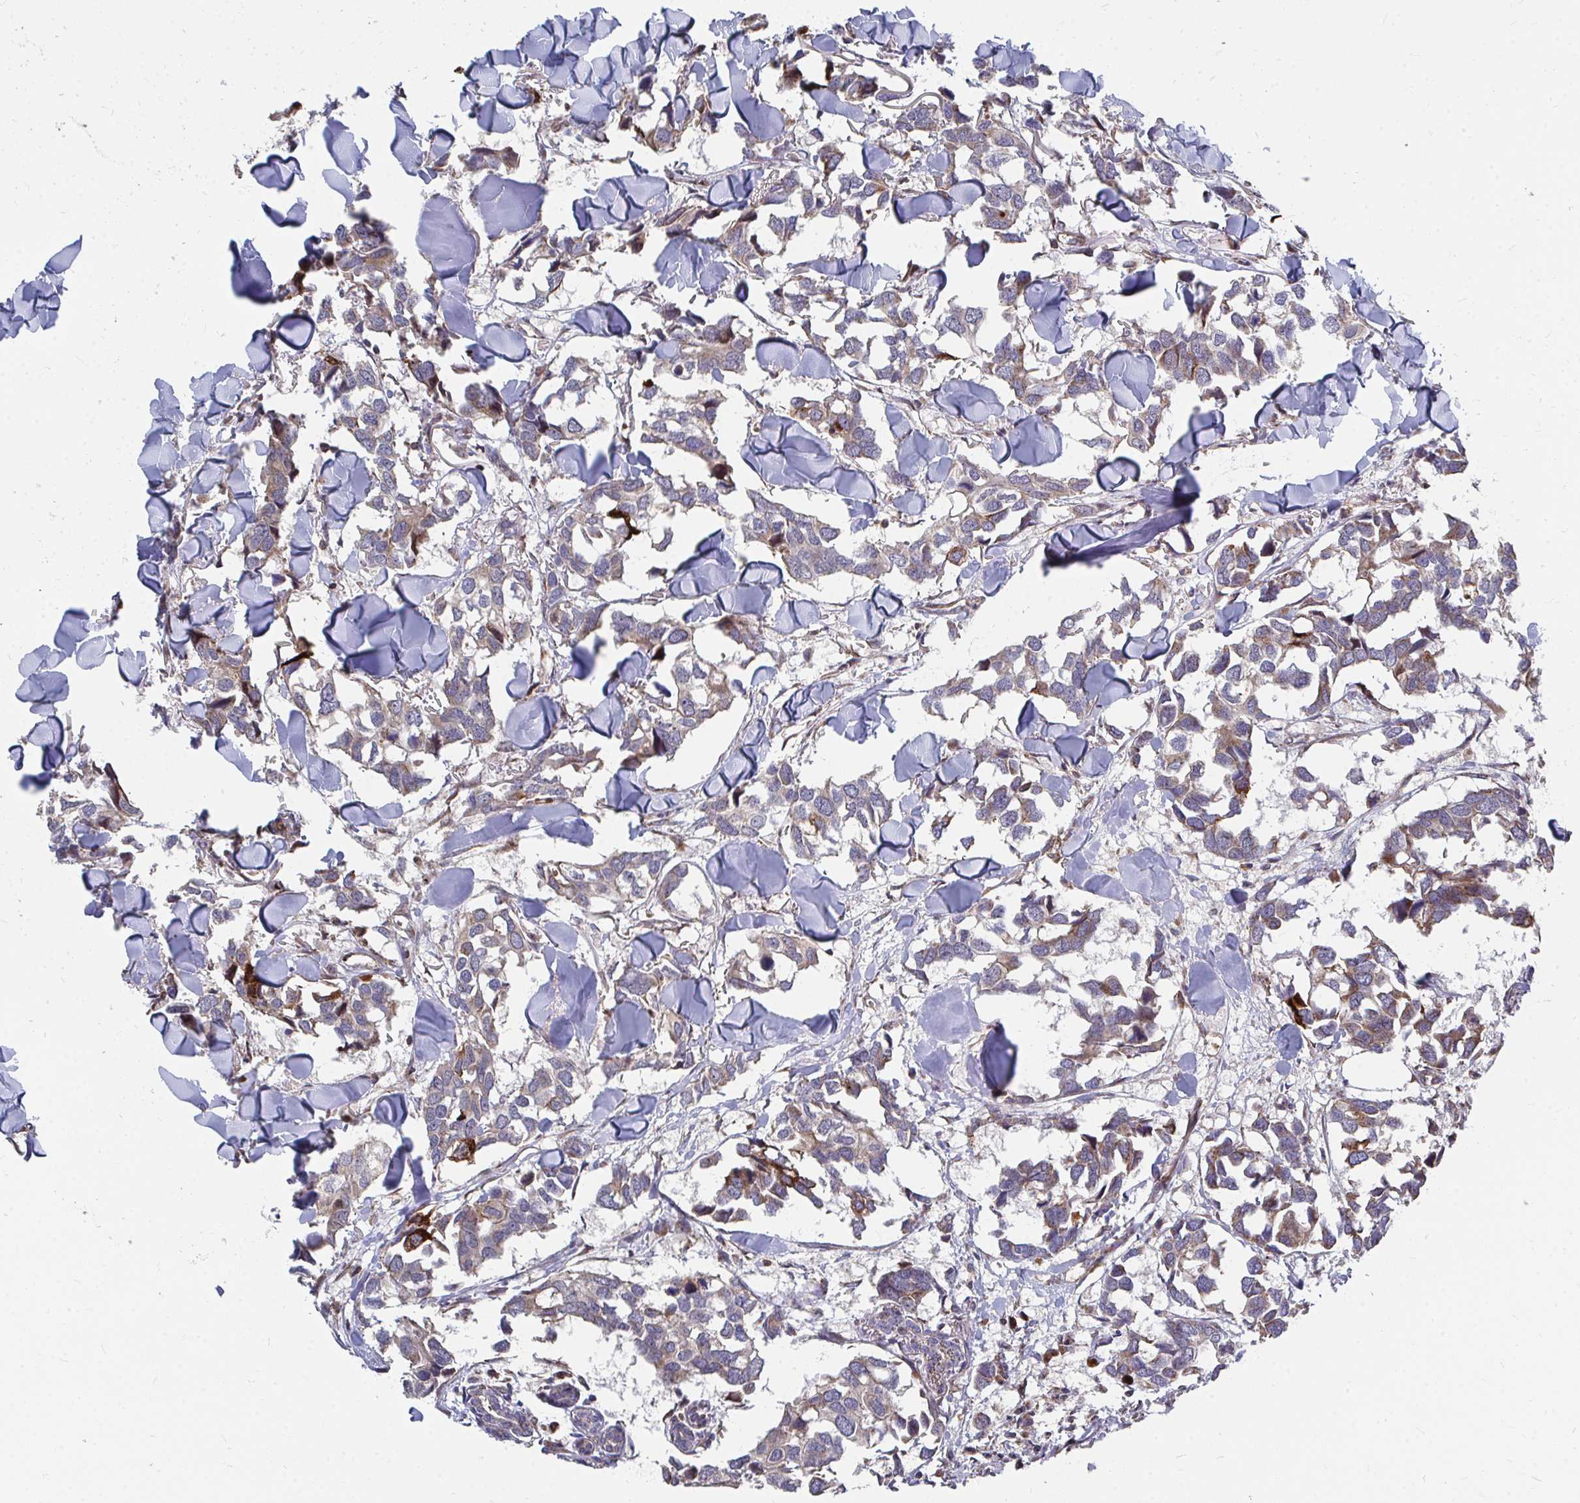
{"staining": {"intensity": "moderate", "quantity": "25%-75%", "location": "cytoplasmic/membranous"}, "tissue": "breast cancer", "cell_type": "Tumor cells", "image_type": "cancer", "snomed": [{"axis": "morphology", "description": "Duct carcinoma"}, {"axis": "topography", "description": "Breast"}], "caption": "This is a histology image of immunohistochemistry (IHC) staining of breast cancer, which shows moderate expression in the cytoplasmic/membranous of tumor cells.", "gene": "FAM89A", "patient": {"sex": "female", "age": 83}}